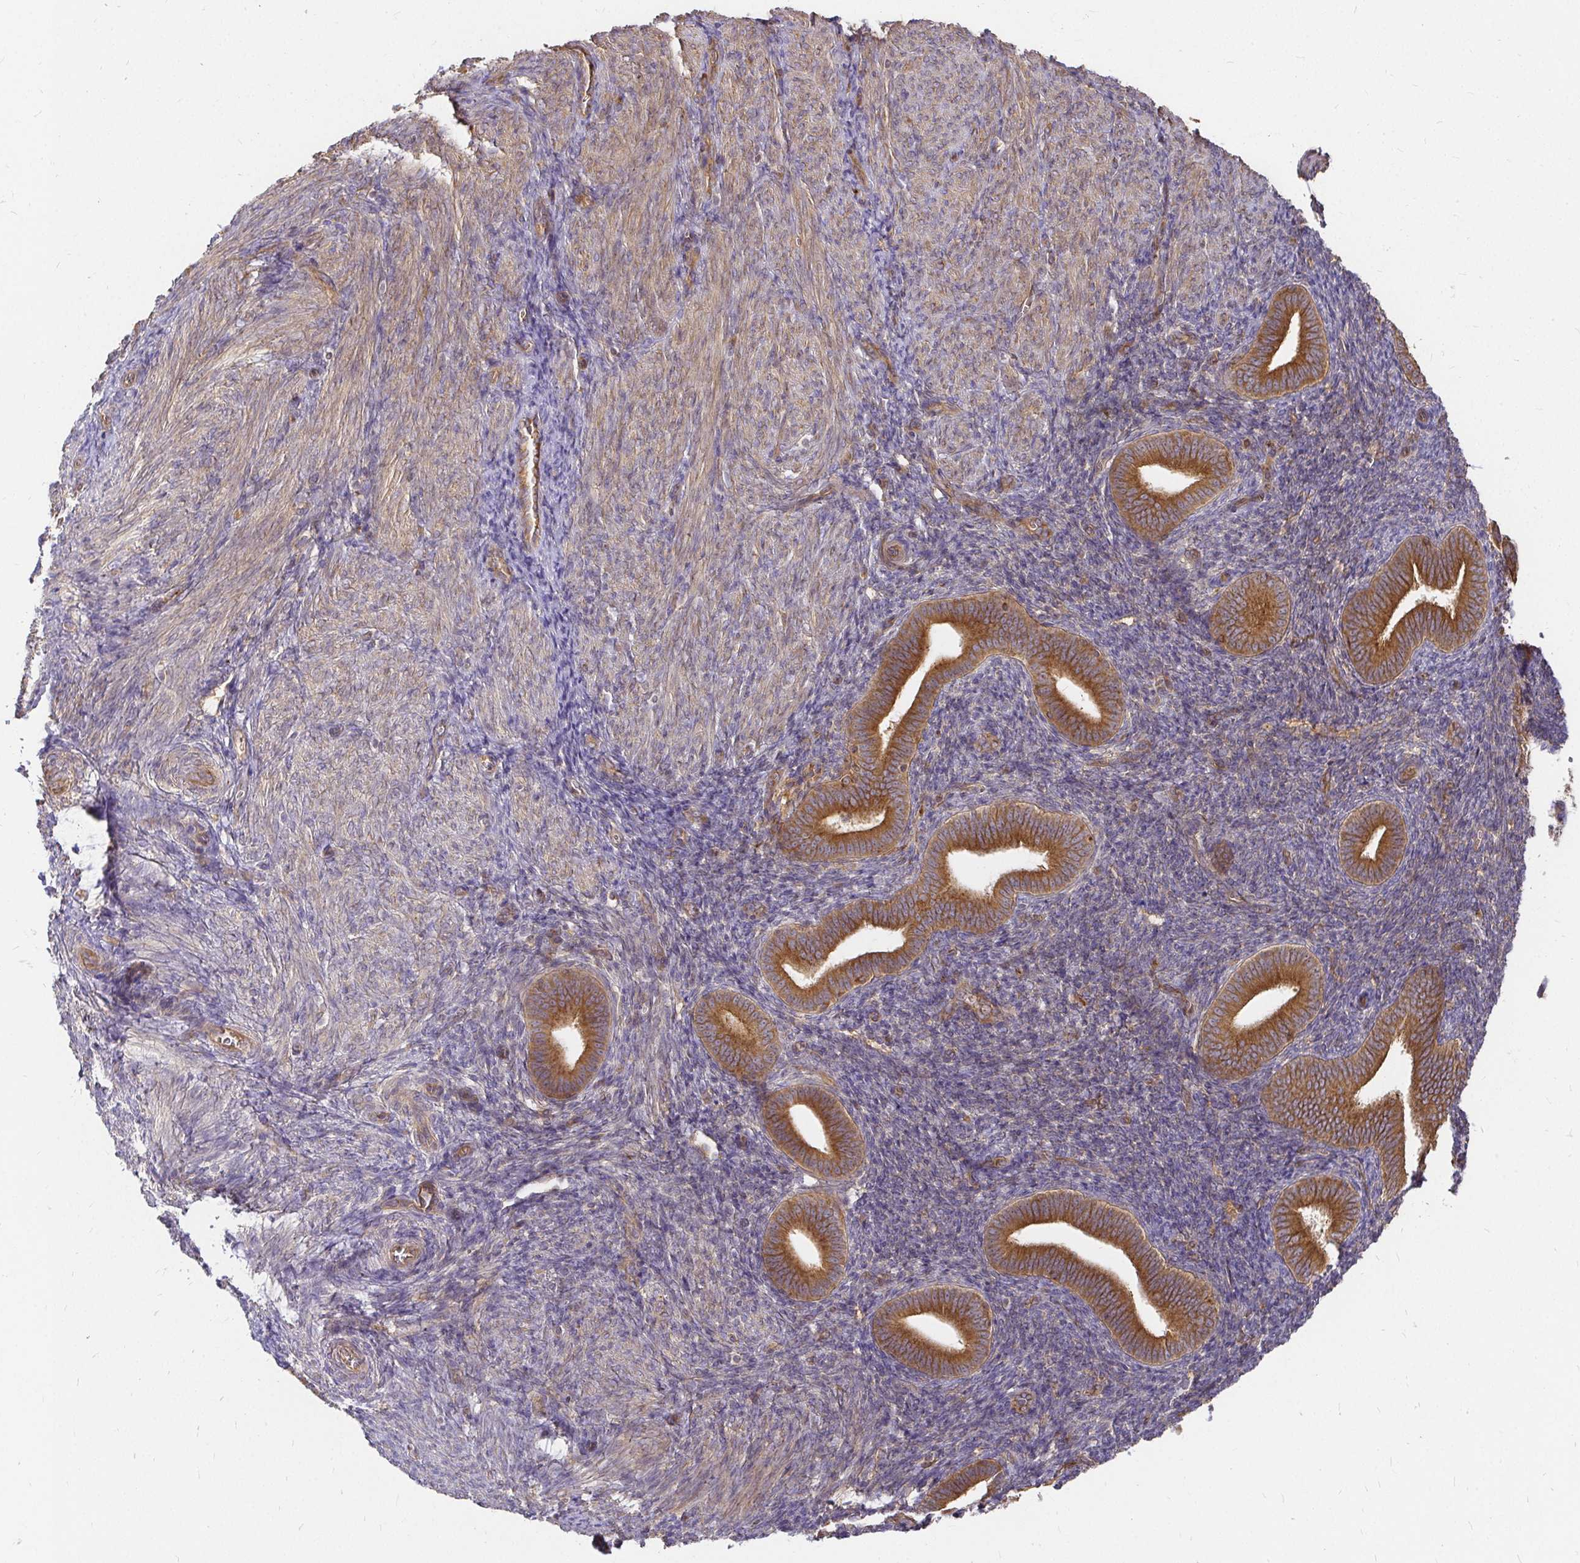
{"staining": {"intensity": "strong", "quantity": "<25%", "location": "cytoplasmic/membranous"}, "tissue": "endometrium", "cell_type": "Cells in endometrial stroma", "image_type": "normal", "snomed": [{"axis": "morphology", "description": "Normal tissue, NOS"}, {"axis": "topography", "description": "Endometrium"}], "caption": "About <25% of cells in endometrial stroma in normal human endometrium demonstrate strong cytoplasmic/membranous protein expression as visualized by brown immunohistochemical staining.", "gene": "KIF5B", "patient": {"sex": "female", "age": 25}}